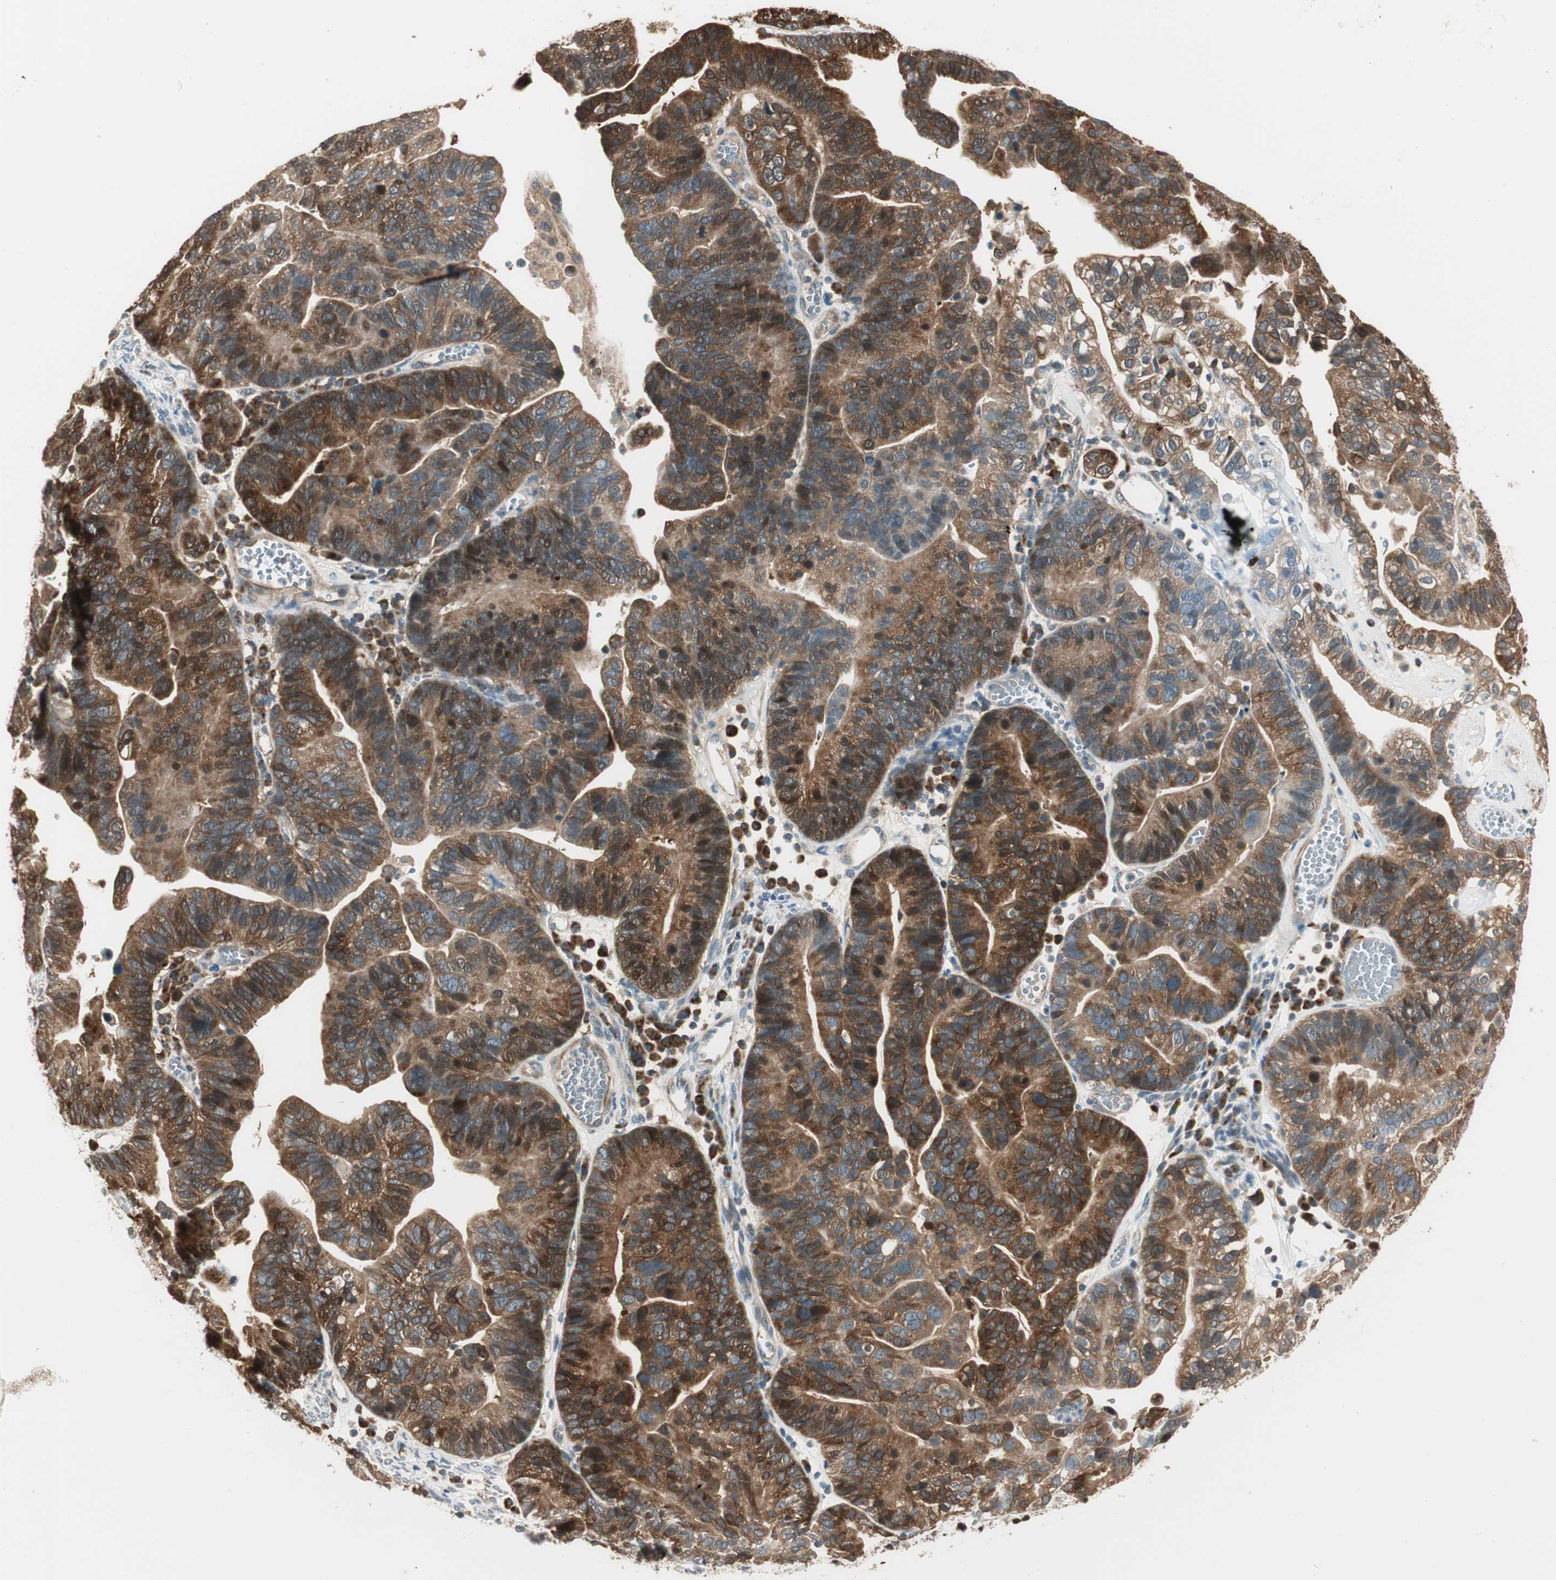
{"staining": {"intensity": "moderate", "quantity": ">75%", "location": "cytoplasmic/membranous"}, "tissue": "ovarian cancer", "cell_type": "Tumor cells", "image_type": "cancer", "snomed": [{"axis": "morphology", "description": "Cystadenocarcinoma, serous, NOS"}, {"axis": "topography", "description": "Ovary"}], "caption": "Immunohistochemistry (IHC) staining of ovarian cancer, which exhibits medium levels of moderate cytoplasmic/membranous expression in approximately >75% of tumor cells indicating moderate cytoplasmic/membranous protein staining. The staining was performed using DAB (brown) for protein detection and nuclei were counterstained in hematoxylin (blue).", "gene": "IPO5", "patient": {"sex": "female", "age": 56}}